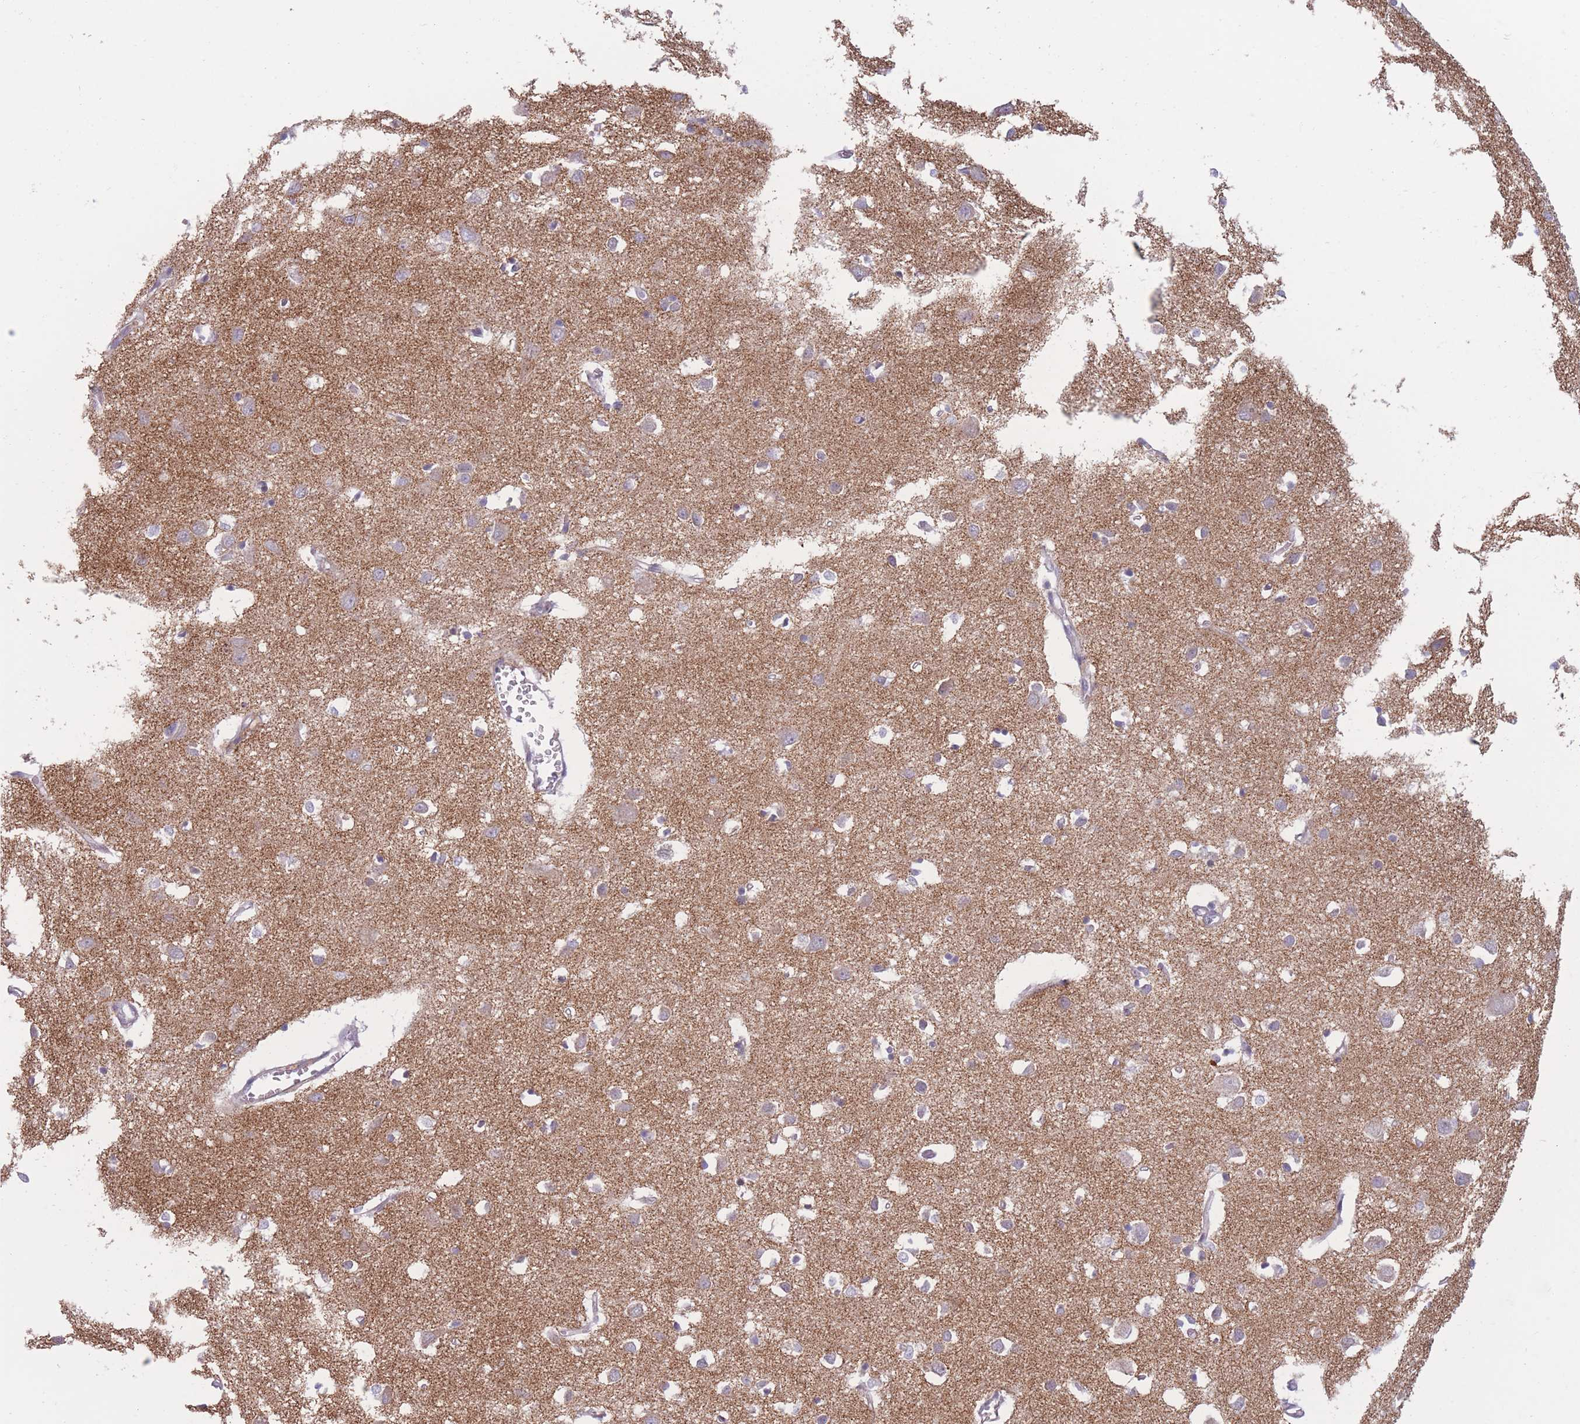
{"staining": {"intensity": "negative", "quantity": "none", "location": "none"}, "tissue": "cerebral cortex", "cell_type": "Endothelial cells", "image_type": "normal", "snomed": [{"axis": "morphology", "description": "Normal tissue, NOS"}, {"axis": "topography", "description": "Cerebral cortex"}], "caption": "High magnification brightfield microscopy of benign cerebral cortex stained with DAB (brown) and counterstained with hematoxylin (blue): endothelial cells show no significant staining. (Immunohistochemistry (ihc), brightfield microscopy, high magnification).", "gene": "COL27A1", "patient": {"sex": "female", "age": 64}}